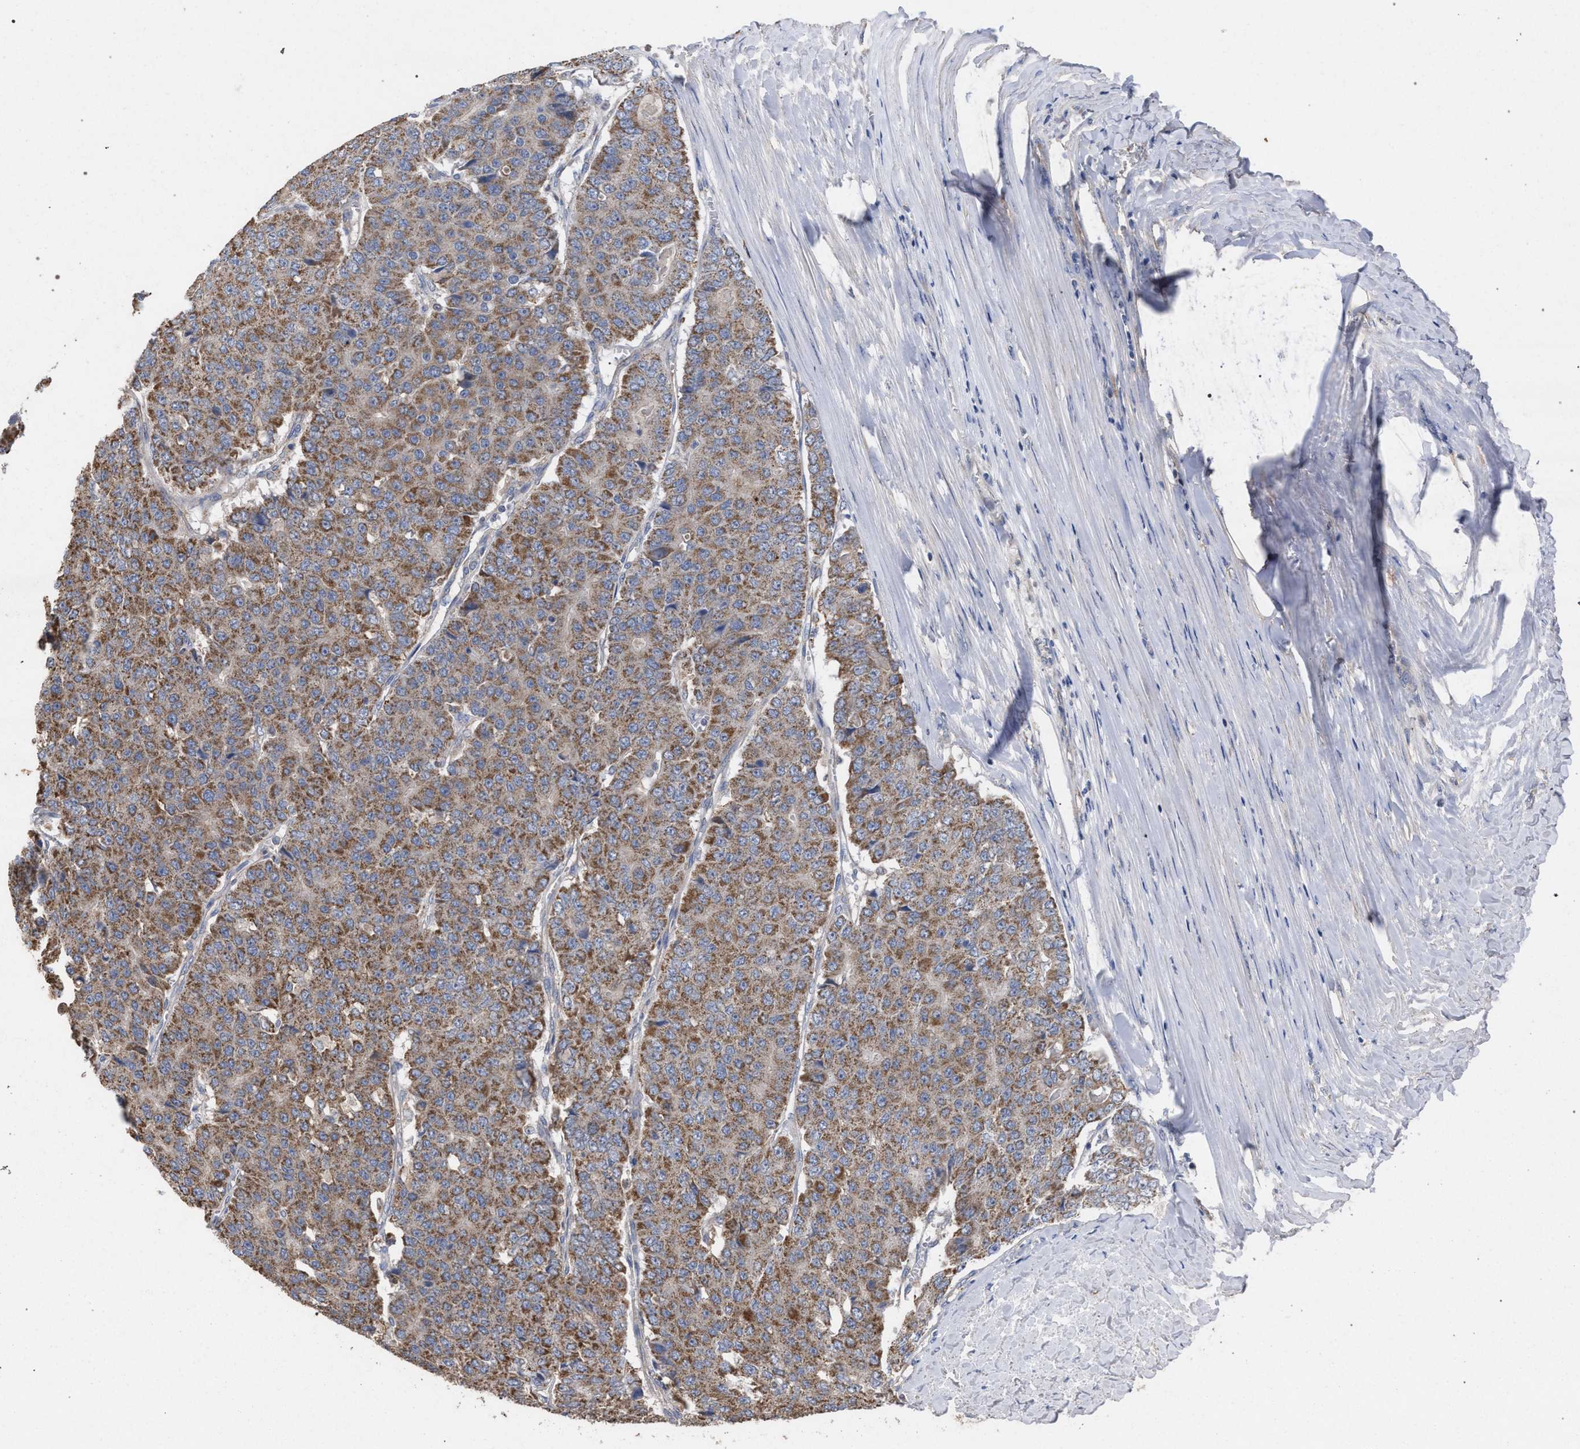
{"staining": {"intensity": "moderate", "quantity": ">75%", "location": "cytoplasmic/membranous"}, "tissue": "pancreatic cancer", "cell_type": "Tumor cells", "image_type": "cancer", "snomed": [{"axis": "morphology", "description": "Adenocarcinoma, NOS"}, {"axis": "topography", "description": "Pancreas"}], "caption": "Immunohistochemical staining of adenocarcinoma (pancreatic) demonstrates medium levels of moderate cytoplasmic/membranous positivity in approximately >75% of tumor cells. (DAB IHC with brightfield microscopy, high magnification).", "gene": "BCL2L12", "patient": {"sex": "male", "age": 50}}